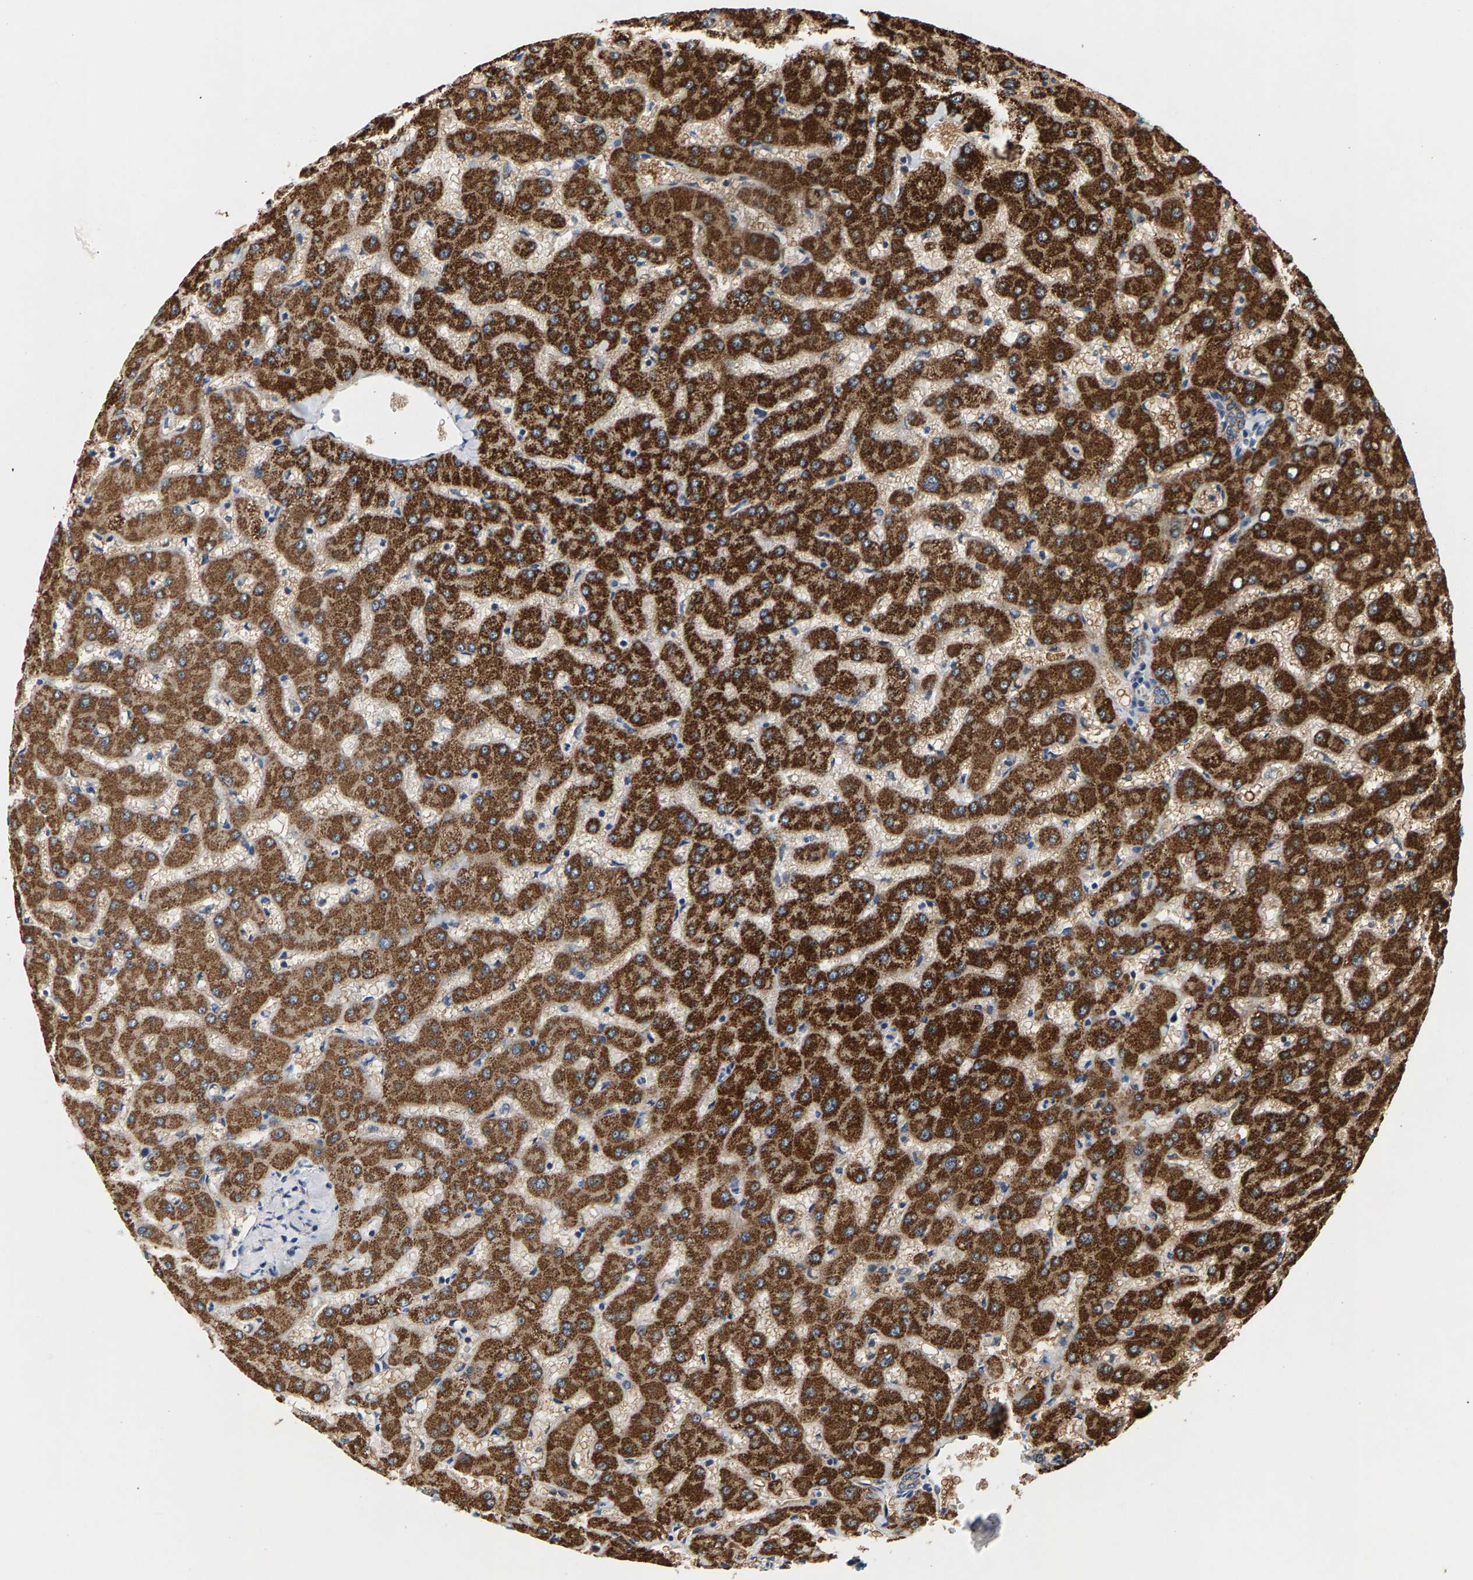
{"staining": {"intensity": "moderate", "quantity": "25%-75%", "location": "cytoplasmic/membranous"}, "tissue": "liver", "cell_type": "Cholangiocytes", "image_type": "normal", "snomed": [{"axis": "morphology", "description": "Normal tissue, NOS"}, {"axis": "topography", "description": "Liver"}], "caption": "This image reveals immunohistochemistry staining of unremarkable human liver, with medium moderate cytoplasmic/membranous expression in approximately 25%-75% of cholangiocytes.", "gene": "PDE1A", "patient": {"sex": "female", "age": 63}}